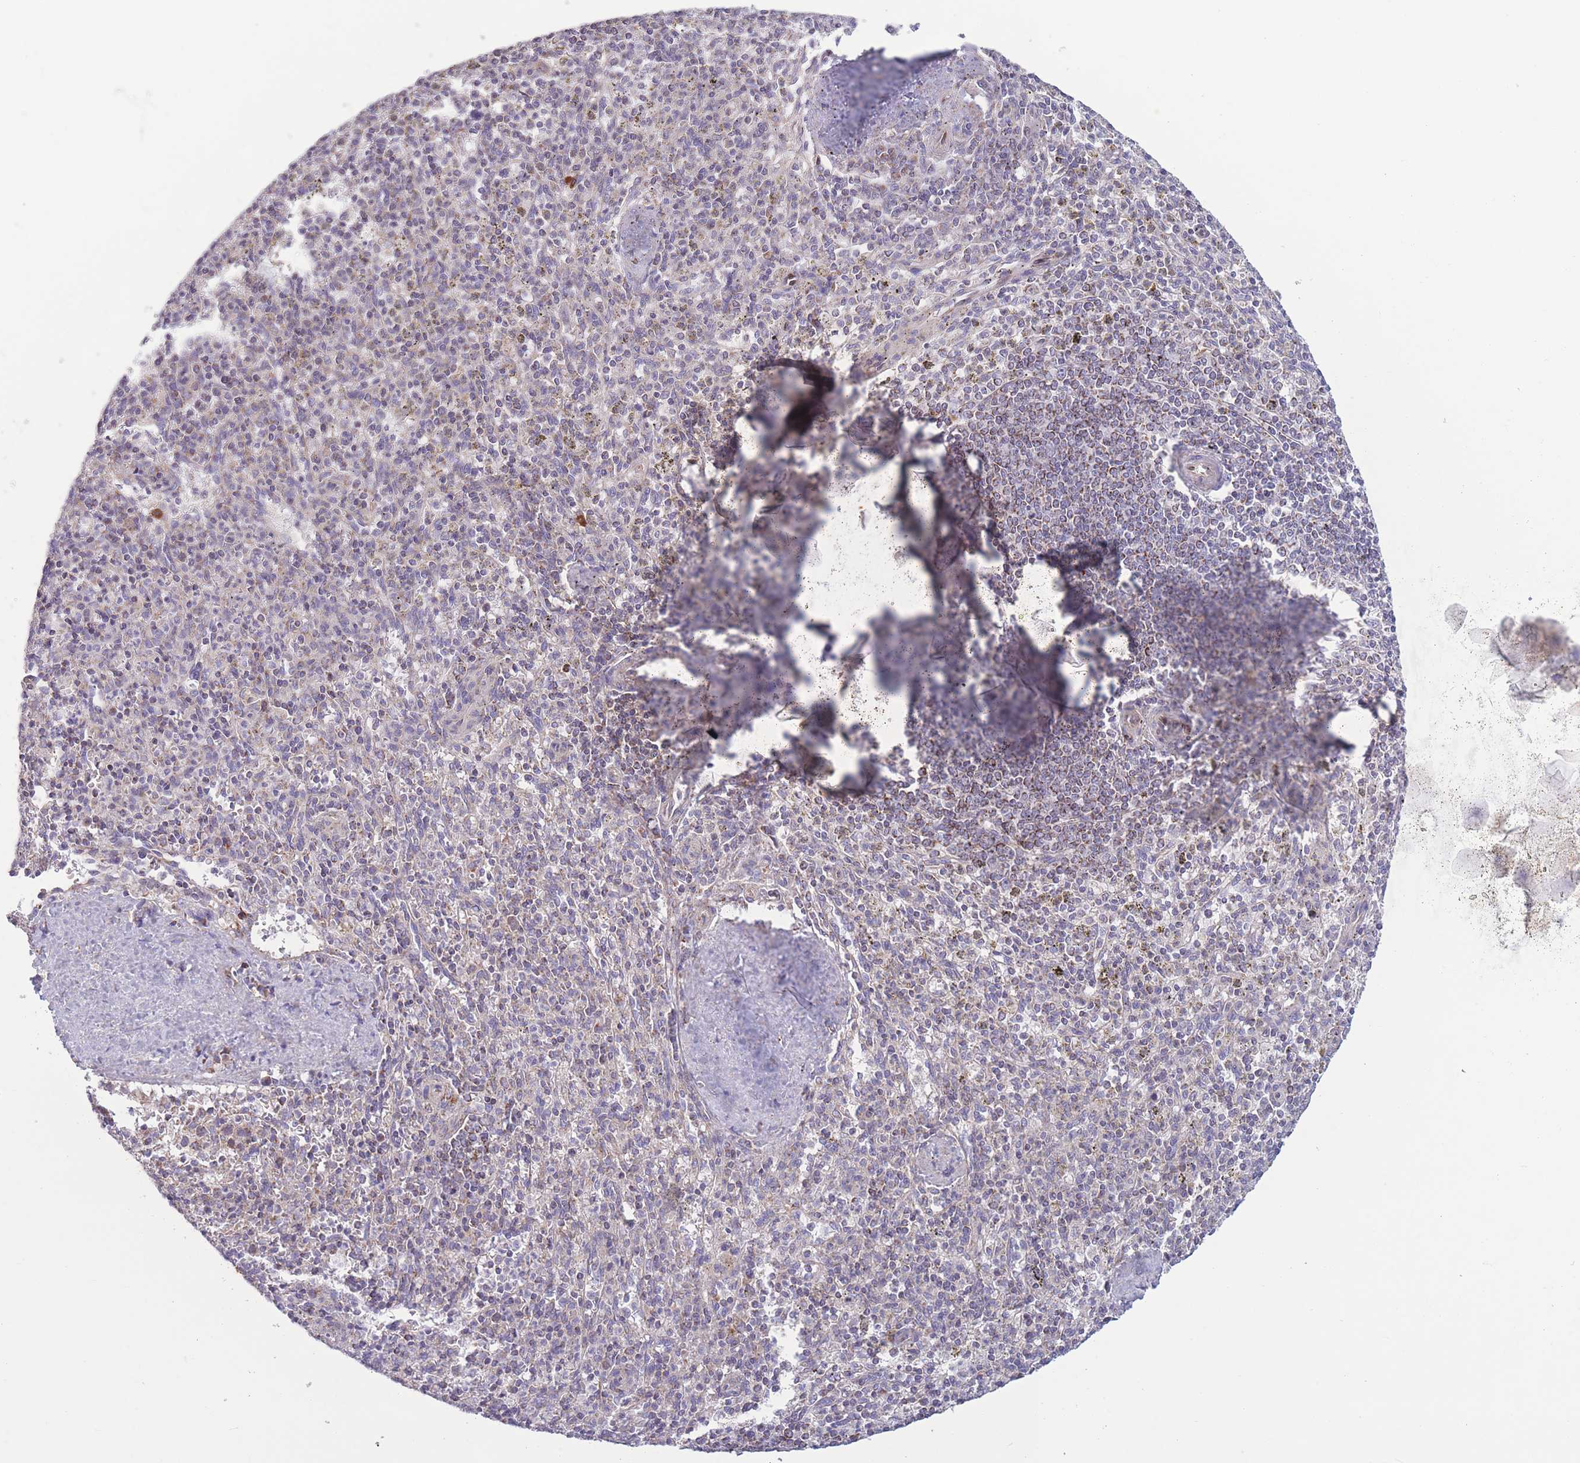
{"staining": {"intensity": "weak", "quantity": "<25%", "location": "cytoplasmic/membranous"}, "tissue": "spleen", "cell_type": "Cells in red pulp", "image_type": "normal", "snomed": [{"axis": "morphology", "description": "Normal tissue, NOS"}, {"axis": "topography", "description": "Spleen"}], "caption": "Image shows no protein staining in cells in red pulp of normal spleen. (DAB (3,3'-diaminobenzidine) immunohistochemistry (IHC) visualized using brightfield microscopy, high magnification).", "gene": "PDHA1", "patient": {"sex": "male", "age": 72}}